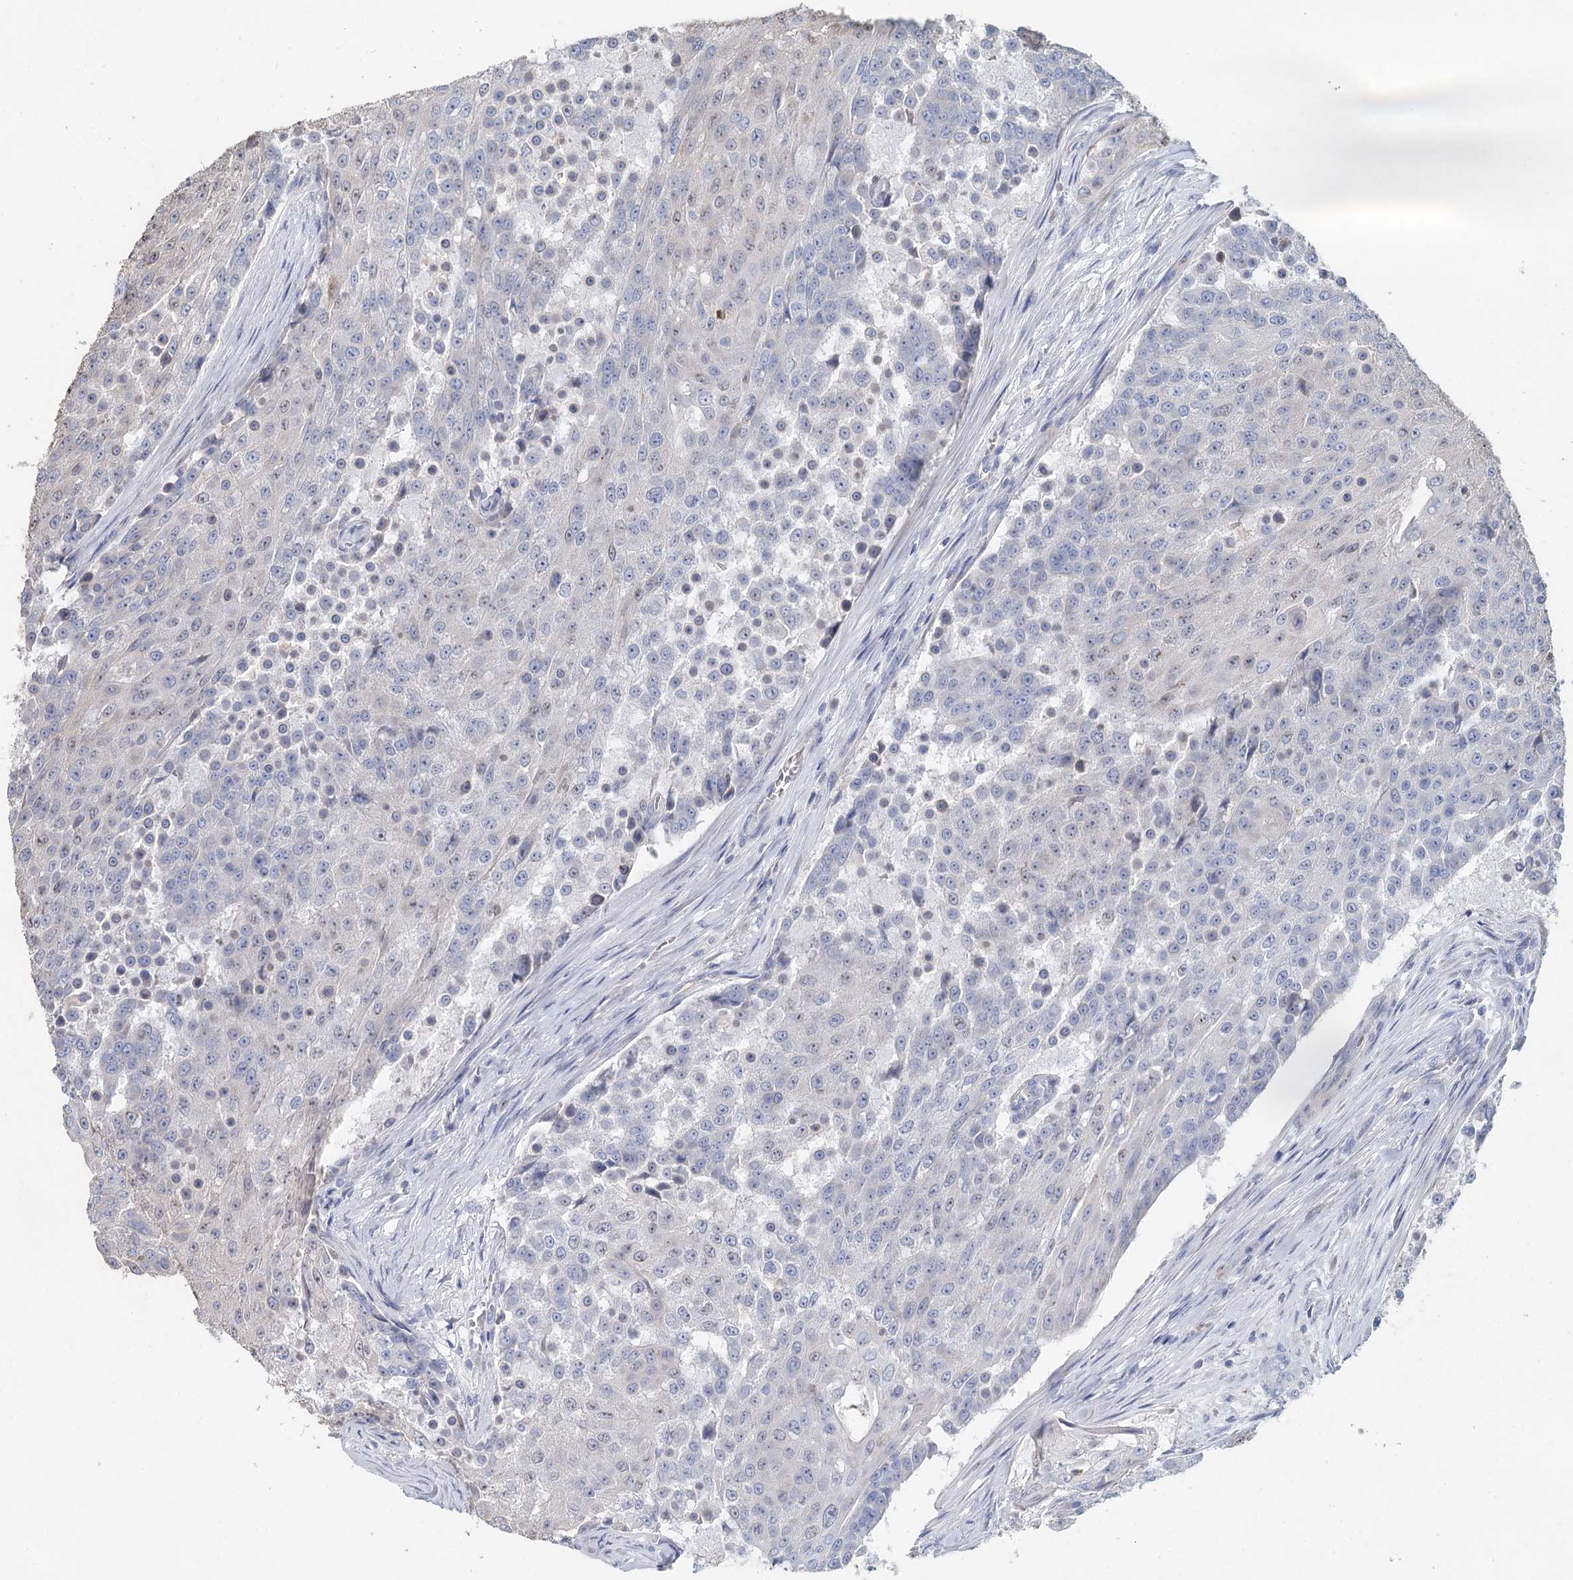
{"staining": {"intensity": "negative", "quantity": "none", "location": "none"}, "tissue": "urothelial cancer", "cell_type": "Tumor cells", "image_type": "cancer", "snomed": [{"axis": "morphology", "description": "Urothelial carcinoma, High grade"}, {"axis": "topography", "description": "Urinary bladder"}], "caption": "There is no significant expression in tumor cells of urothelial carcinoma (high-grade). (DAB (3,3'-diaminobenzidine) IHC, high magnification).", "gene": "MYL6B", "patient": {"sex": "female", "age": 63}}